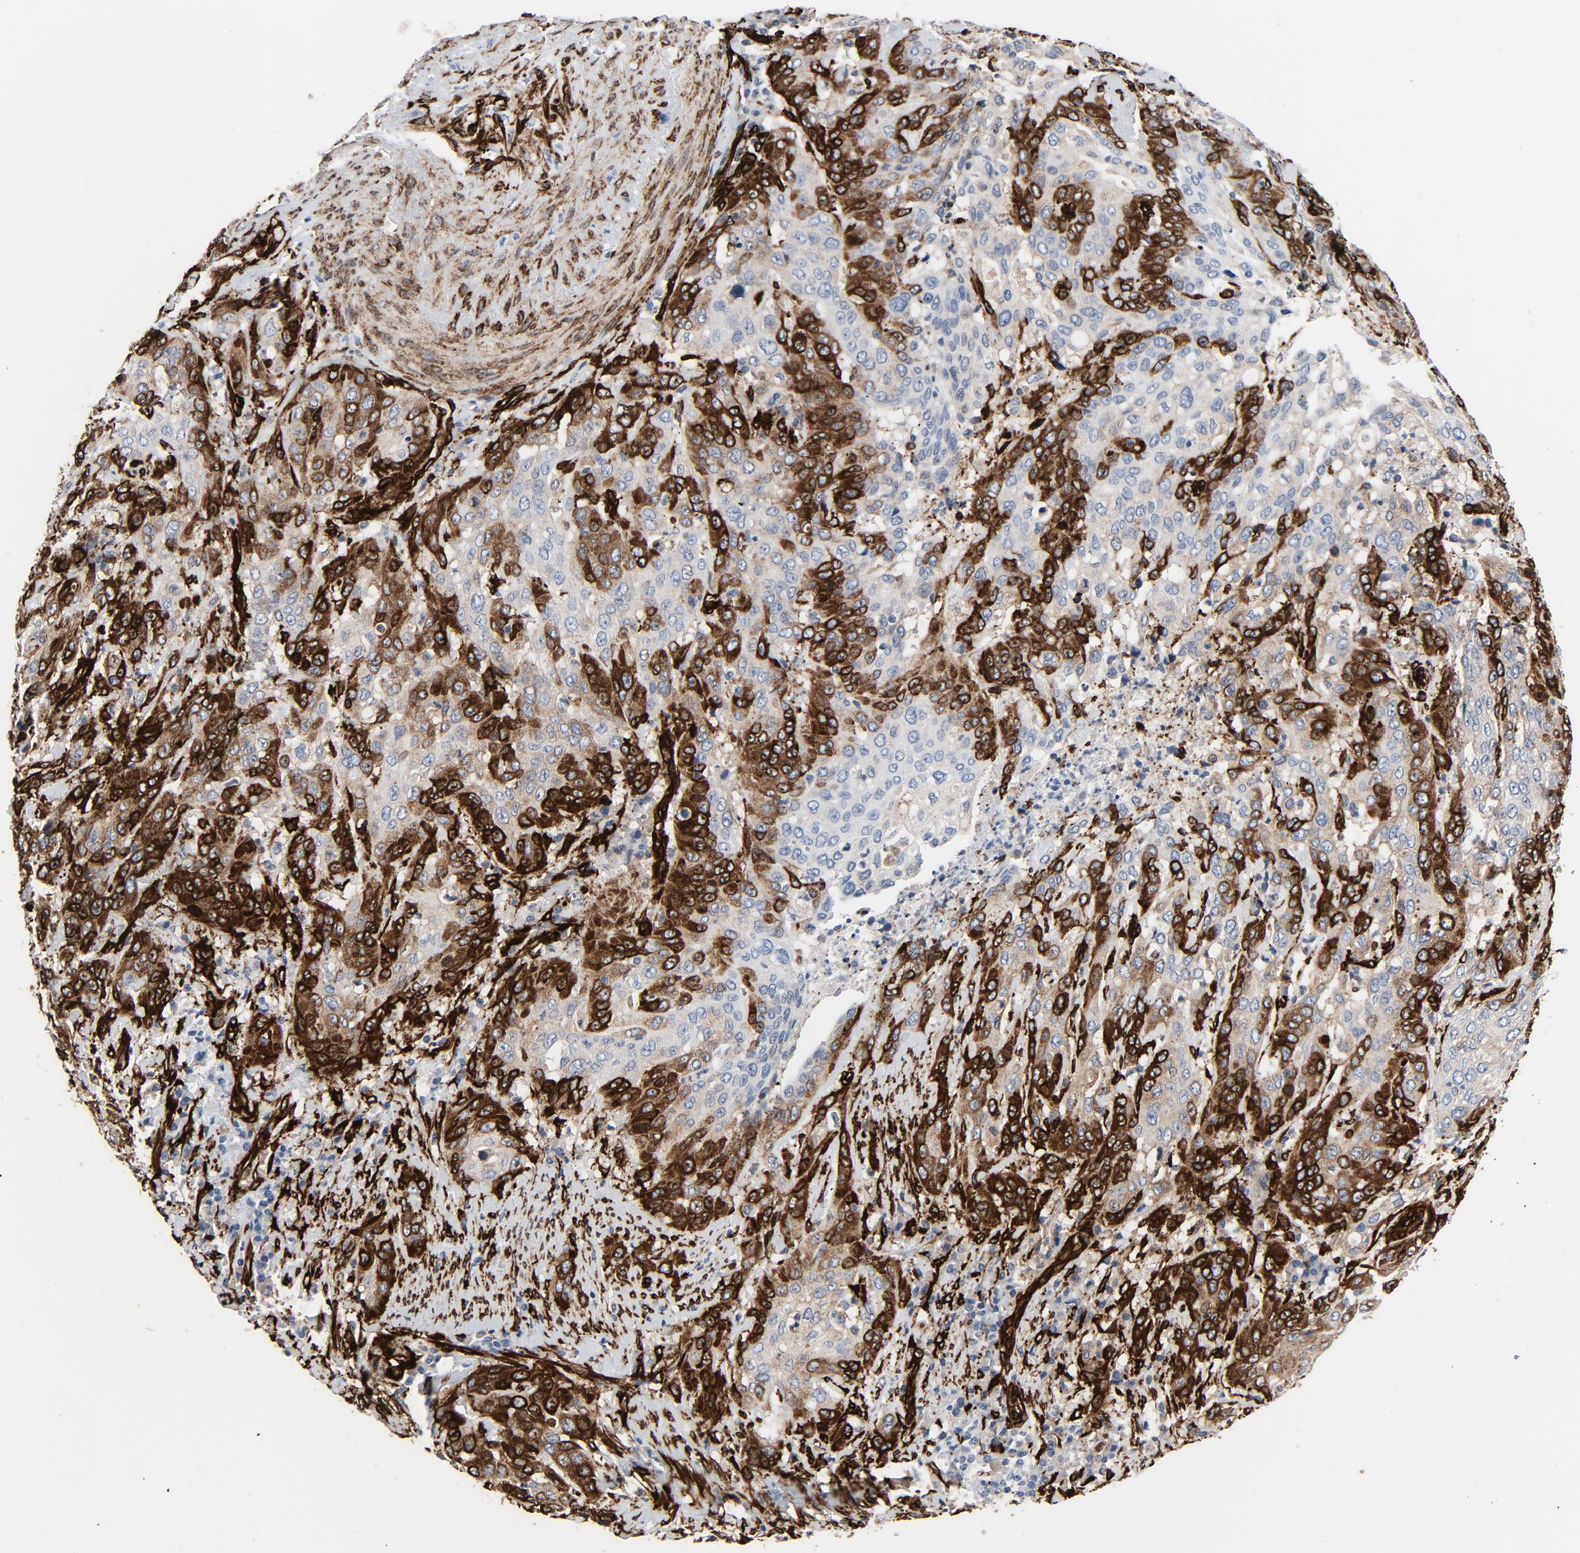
{"staining": {"intensity": "strong", "quantity": "25%-75%", "location": "cytoplasmic/membranous"}, "tissue": "cervical cancer", "cell_type": "Tumor cells", "image_type": "cancer", "snomed": [{"axis": "morphology", "description": "Adenocarcinoma, NOS"}, {"axis": "topography", "description": "Cervix"}], "caption": "Adenocarcinoma (cervical) was stained to show a protein in brown. There is high levels of strong cytoplasmic/membranous expression in about 25%-75% of tumor cells.", "gene": "SERPINH1", "patient": {"sex": "female", "age": 36}}